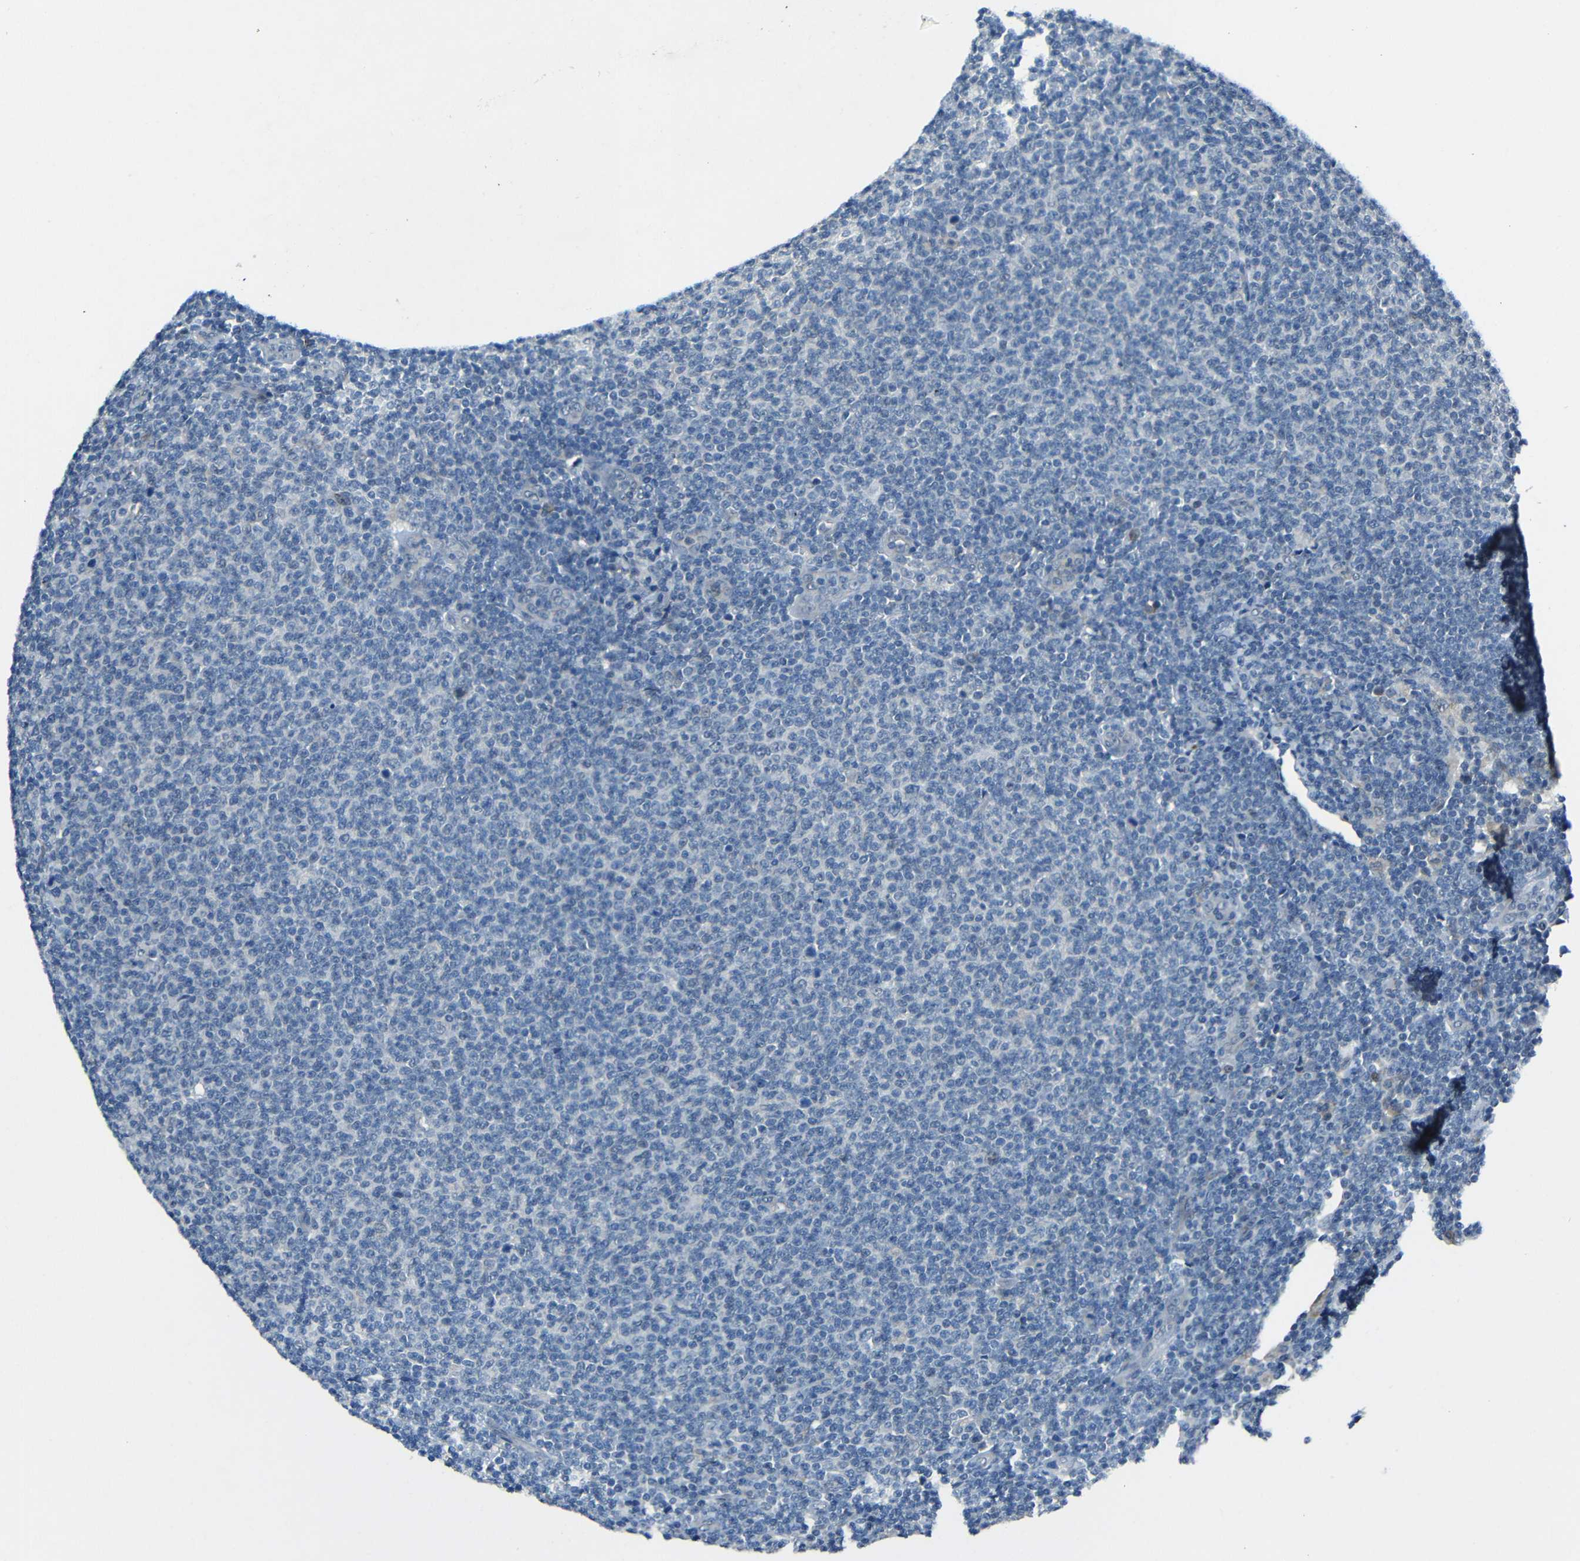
{"staining": {"intensity": "negative", "quantity": "none", "location": "none"}, "tissue": "lymphoma", "cell_type": "Tumor cells", "image_type": "cancer", "snomed": [{"axis": "morphology", "description": "Malignant lymphoma, non-Hodgkin's type, Low grade"}, {"axis": "topography", "description": "Lymph node"}], "caption": "The photomicrograph displays no significant positivity in tumor cells of lymphoma.", "gene": "ANKRD22", "patient": {"sex": "male", "age": 66}}